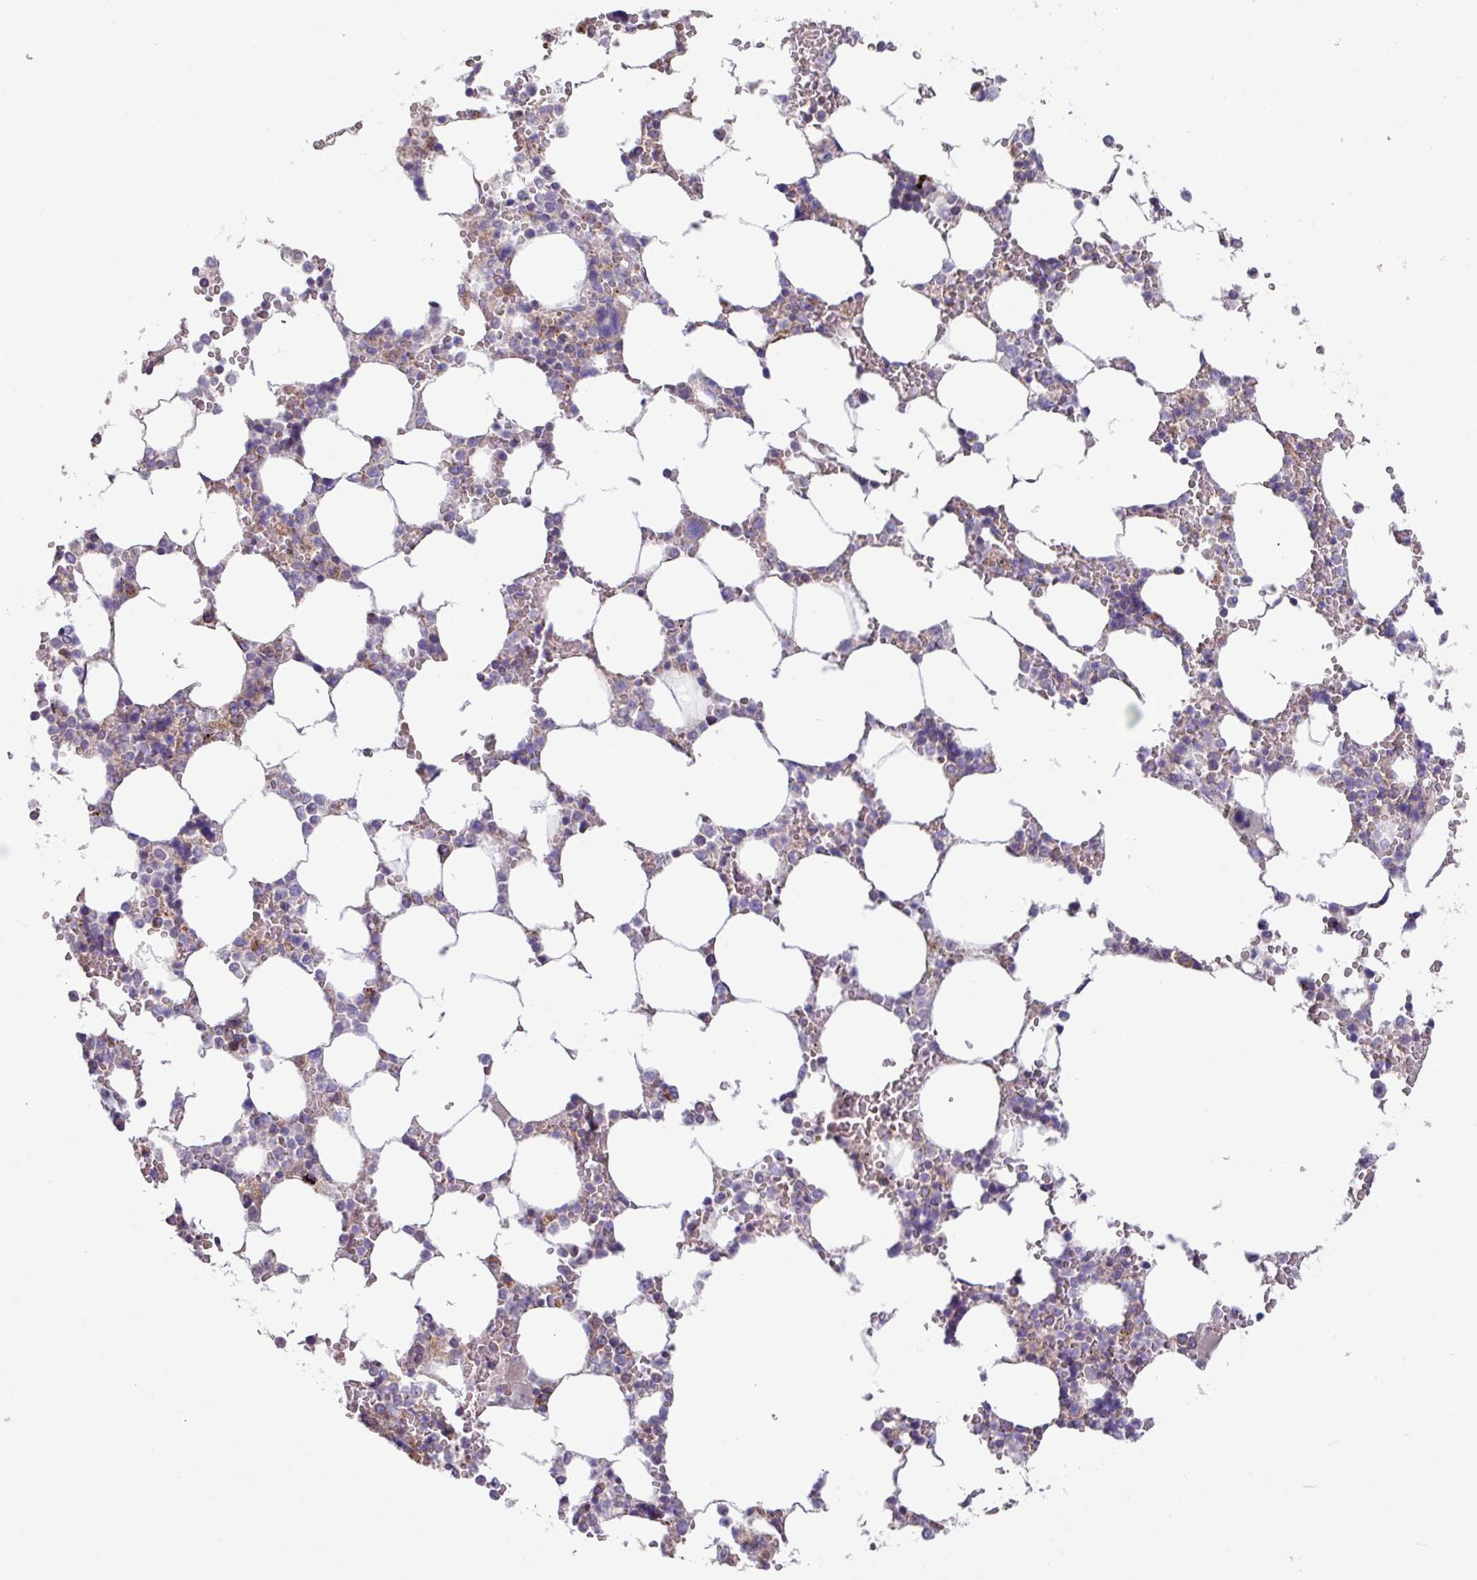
{"staining": {"intensity": "weak", "quantity": "<25%", "location": "cytoplasmic/membranous"}, "tissue": "bone marrow", "cell_type": "Hematopoietic cells", "image_type": "normal", "snomed": [{"axis": "morphology", "description": "Normal tissue, NOS"}, {"axis": "topography", "description": "Bone marrow"}], "caption": "A photomicrograph of bone marrow stained for a protein reveals no brown staining in hematopoietic cells. Brightfield microscopy of immunohistochemistry stained with DAB (brown) and hematoxylin (blue), captured at high magnification.", "gene": "PPM1J", "patient": {"sex": "male", "age": 64}}